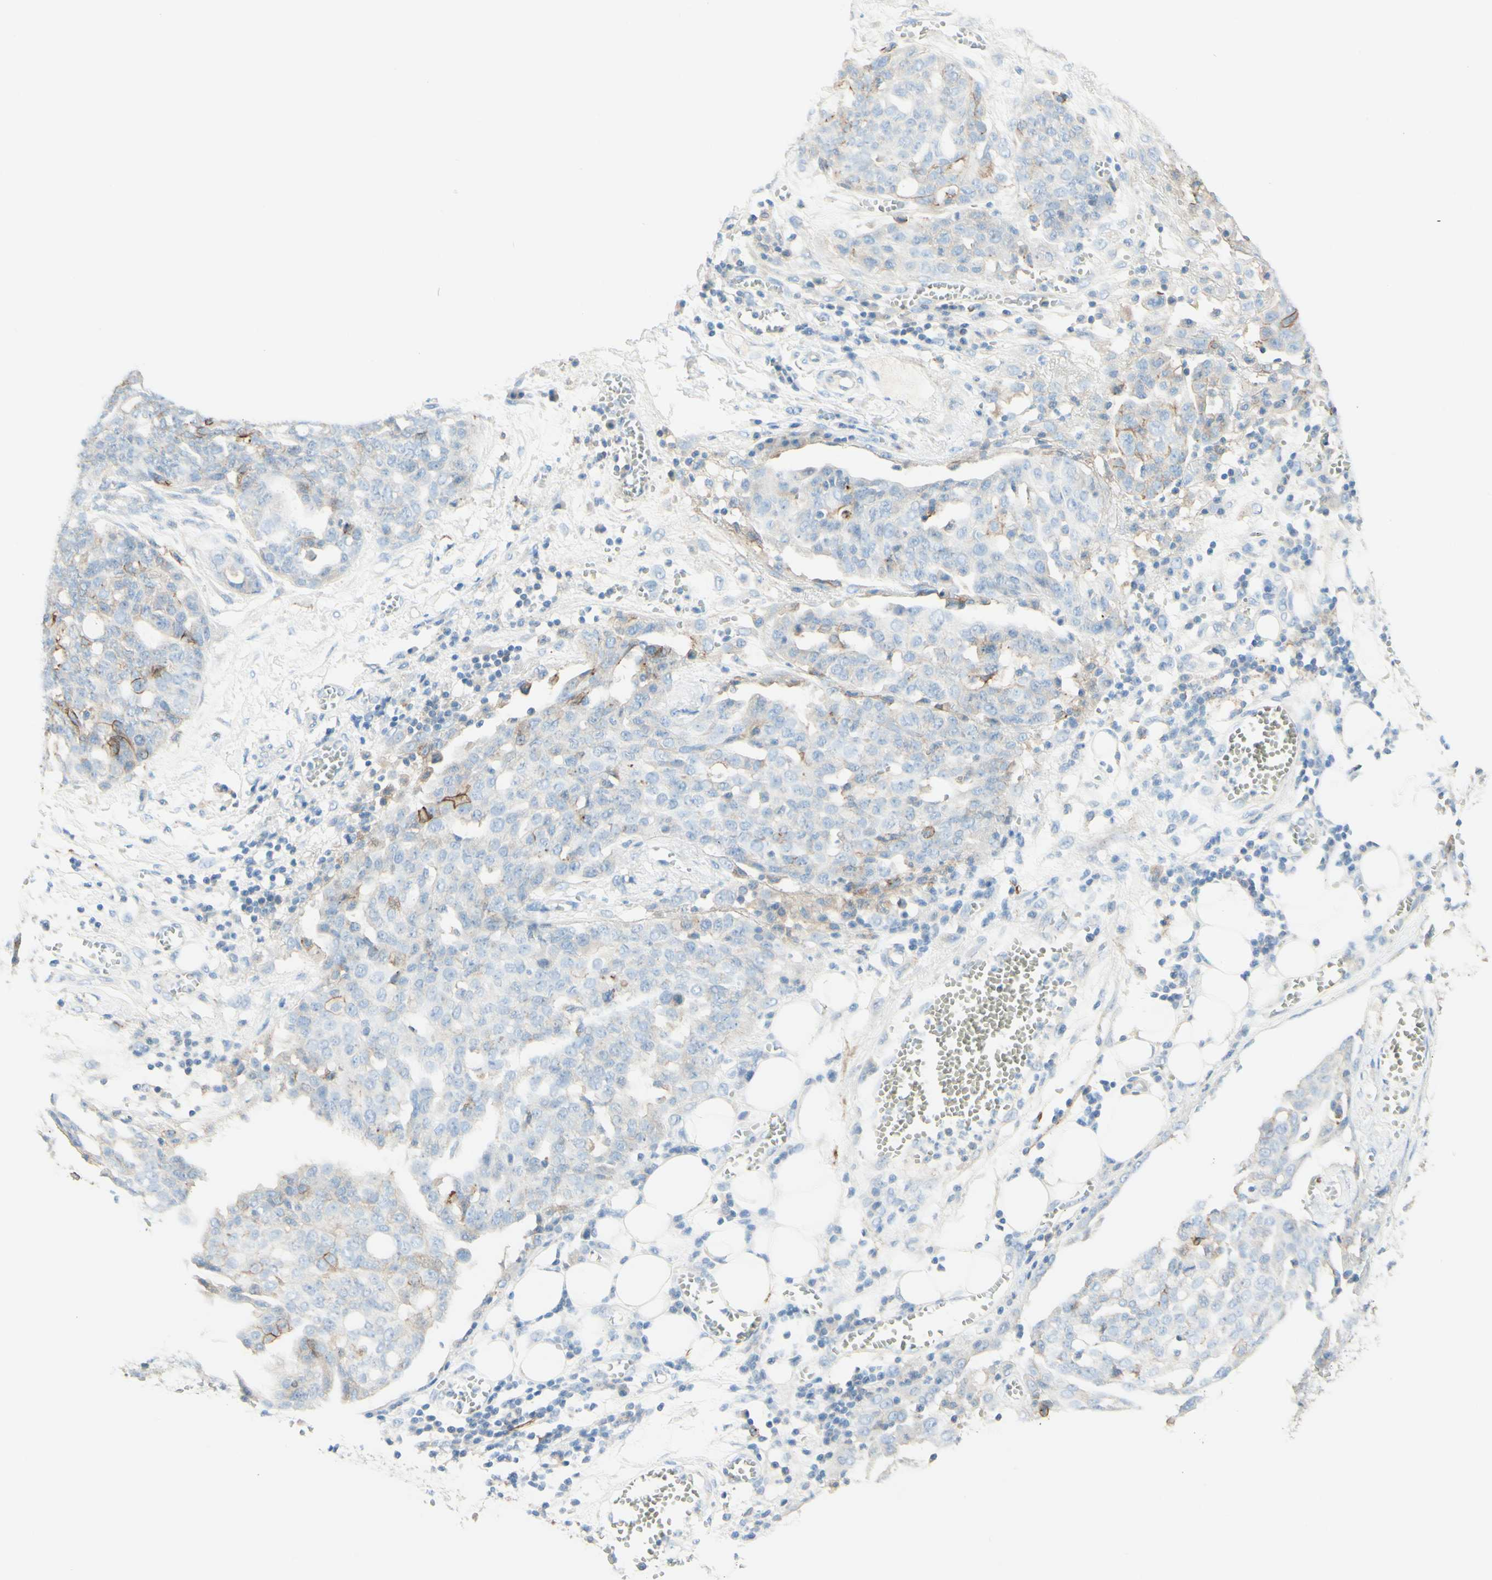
{"staining": {"intensity": "moderate", "quantity": "<25%", "location": "cytoplasmic/membranous"}, "tissue": "ovarian cancer", "cell_type": "Tumor cells", "image_type": "cancer", "snomed": [{"axis": "morphology", "description": "Cystadenocarcinoma, serous, NOS"}, {"axis": "topography", "description": "Soft tissue"}, {"axis": "topography", "description": "Ovary"}], "caption": "Ovarian cancer (serous cystadenocarcinoma) was stained to show a protein in brown. There is low levels of moderate cytoplasmic/membranous expression in about <25% of tumor cells.", "gene": "ALCAM", "patient": {"sex": "female", "age": 57}}